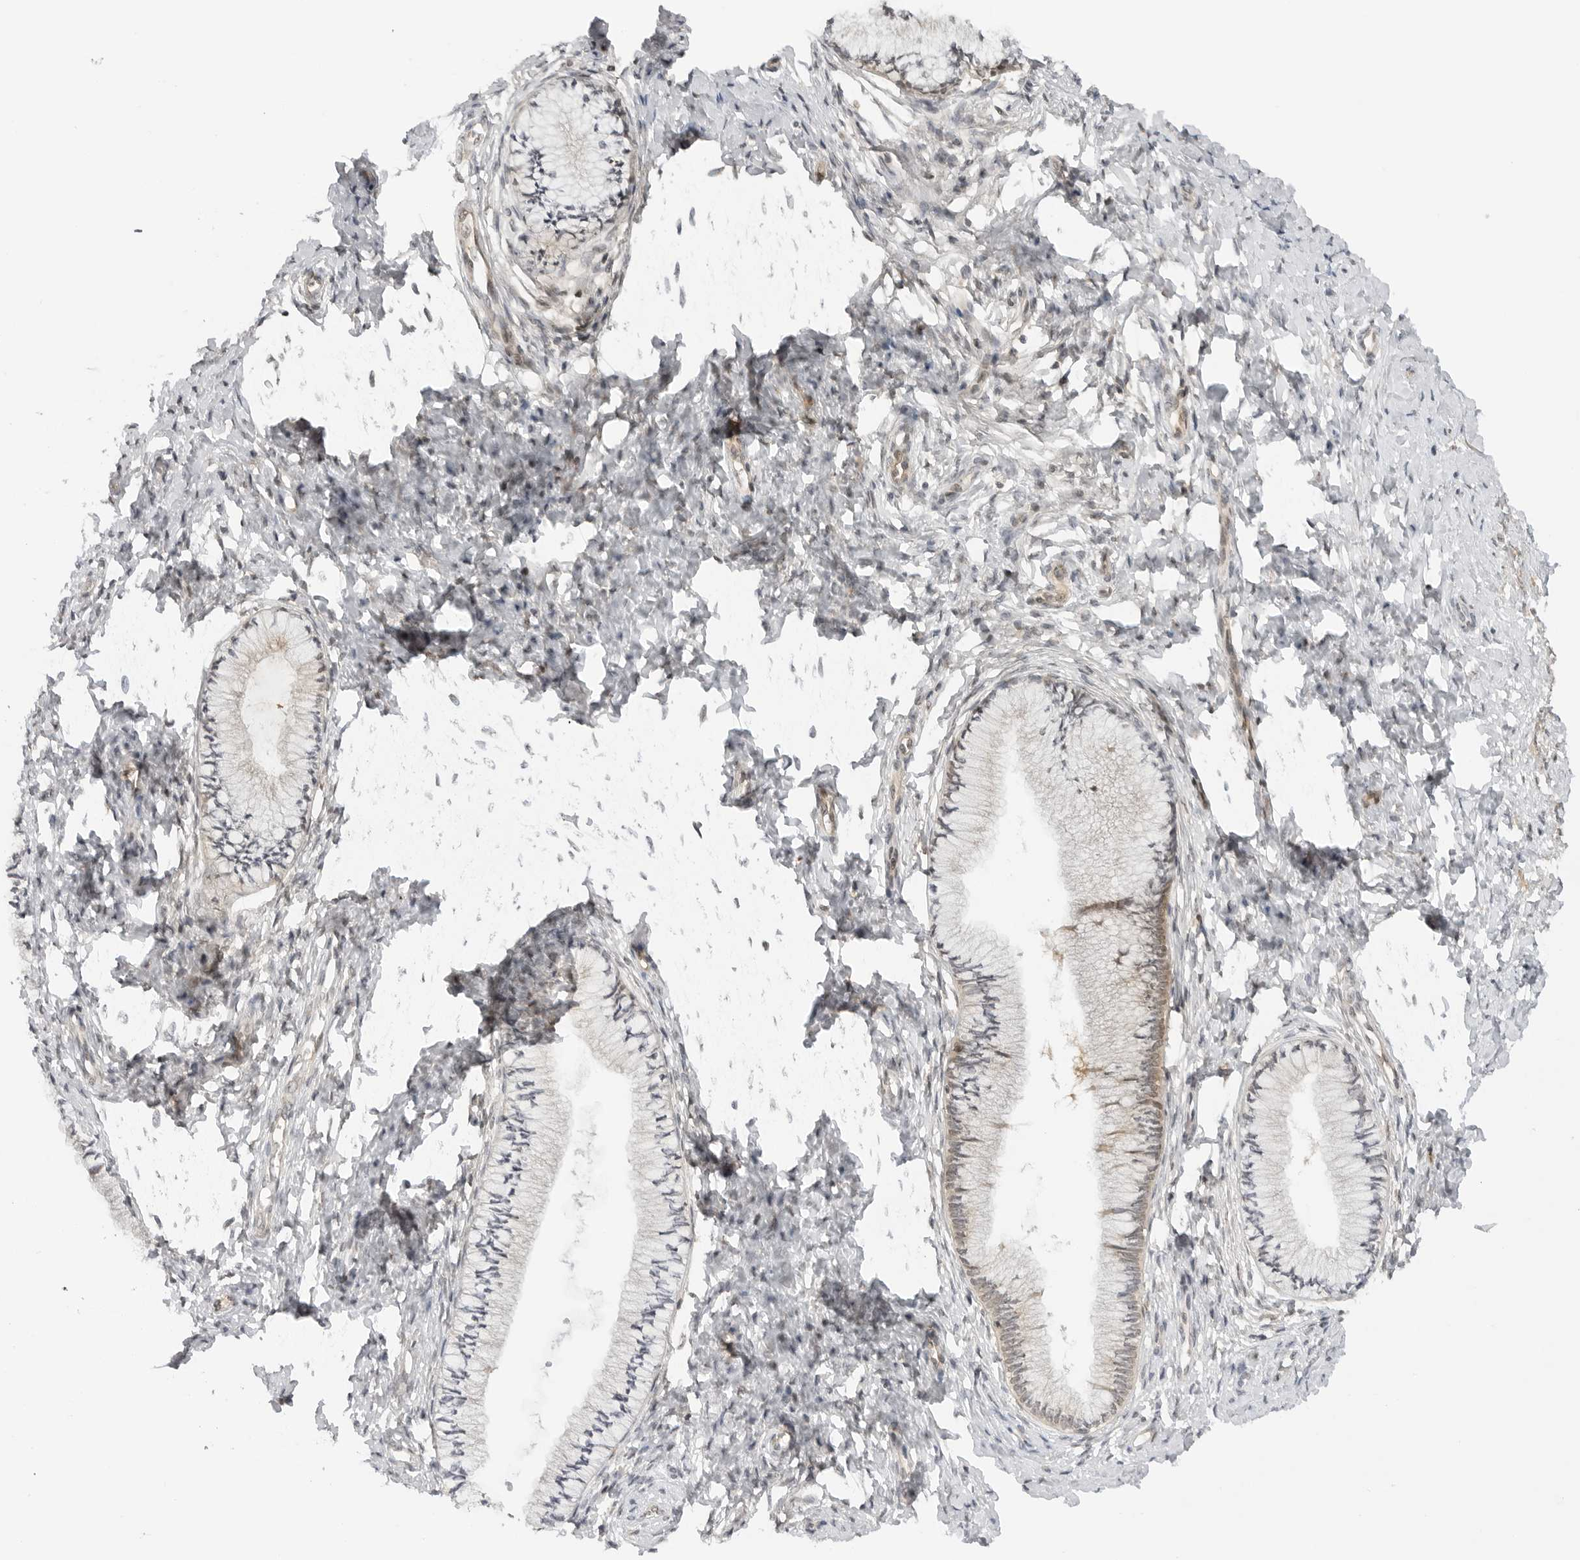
{"staining": {"intensity": "weak", "quantity": "25%-75%", "location": "cytoplasmic/membranous"}, "tissue": "cervix", "cell_type": "Glandular cells", "image_type": "normal", "snomed": [{"axis": "morphology", "description": "Normal tissue, NOS"}, {"axis": "topography", "description": "Cervix"}], "caption": "Protein staining exhibits weak cytoplasmic/membranous expression in approximately 25%-75% of glandular cells in normal cervix.", "gene": "MAP2K5", "patient": {"sex": "female", "age": 36}}